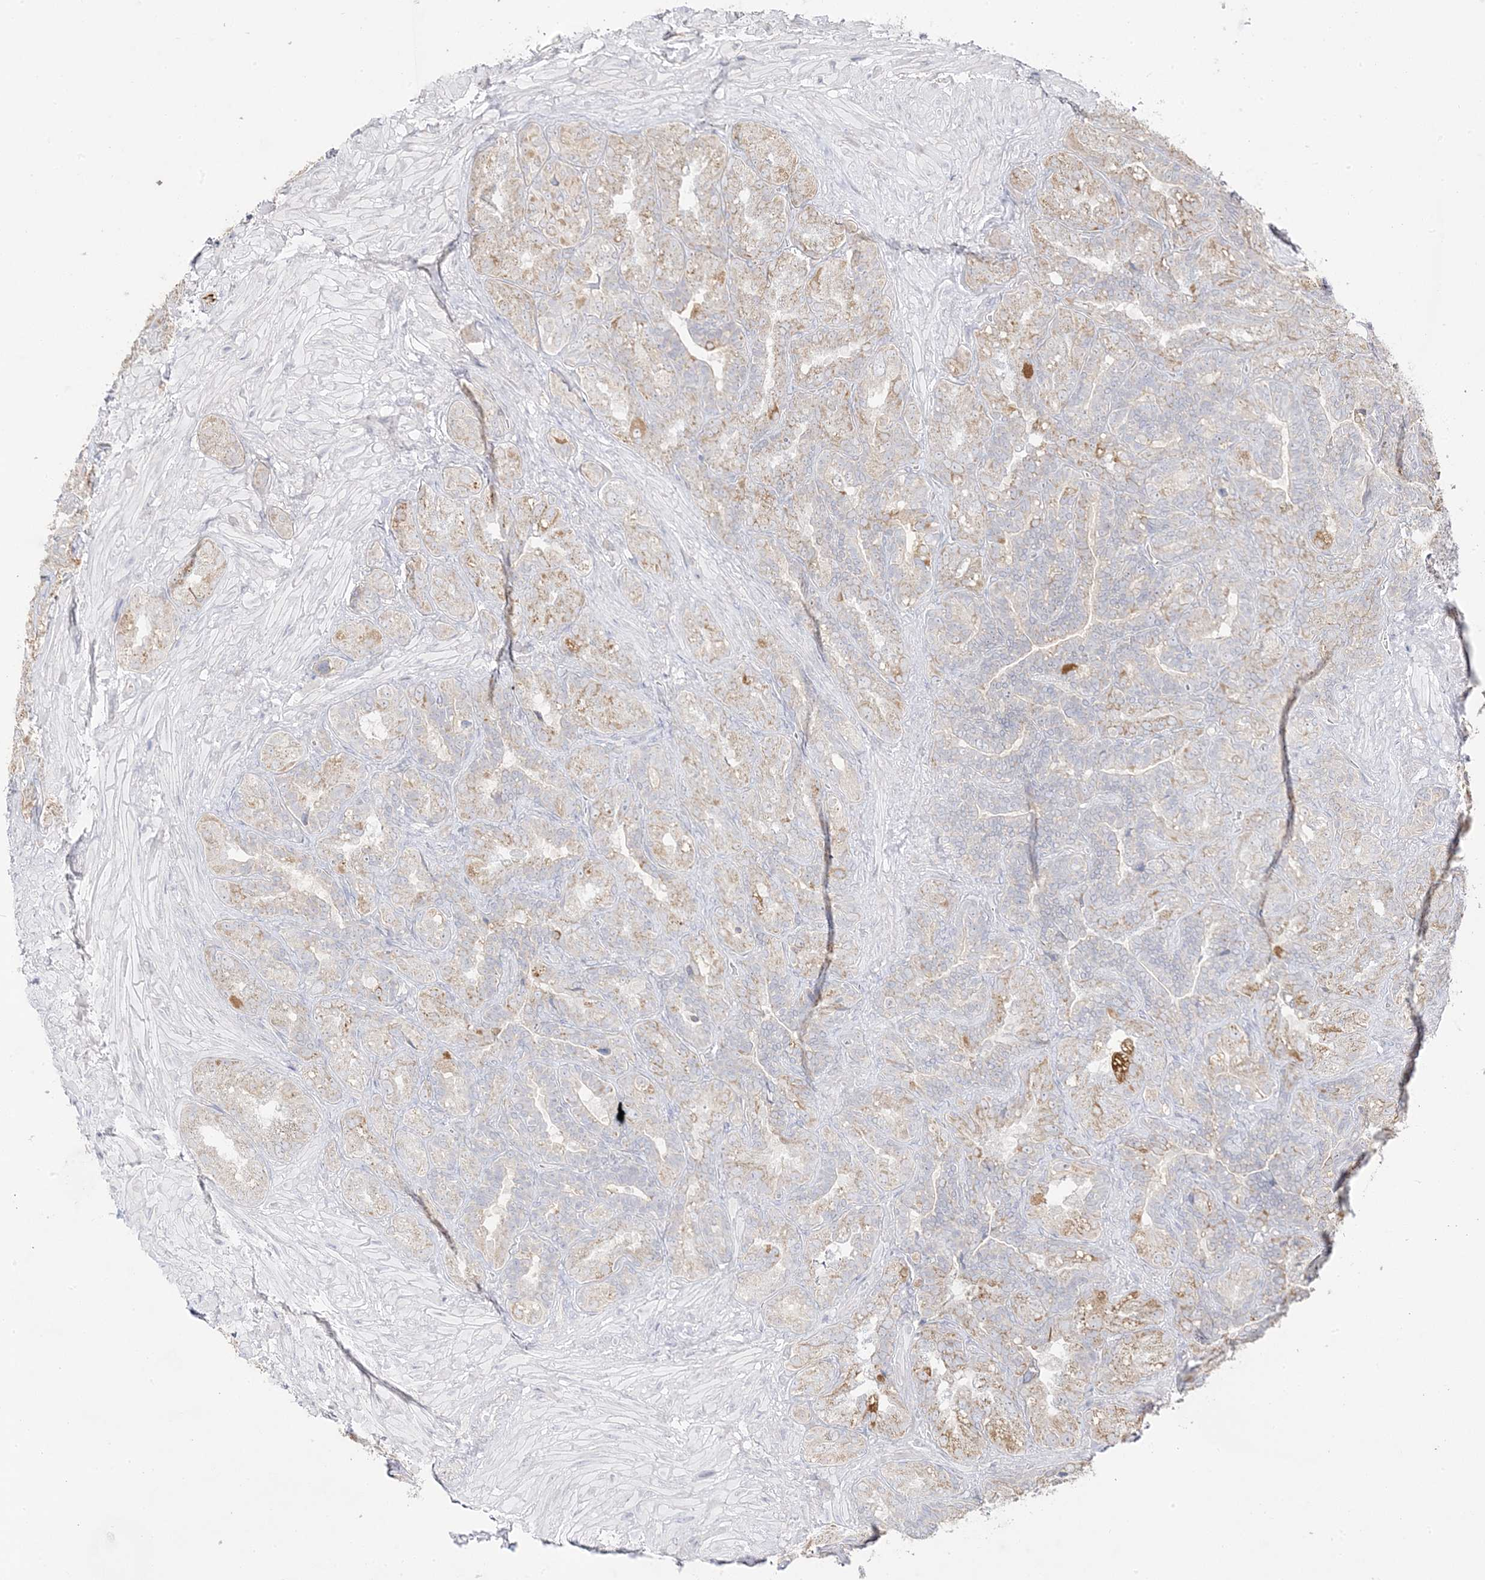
{"staining": {"intensity": "moderate", "quantity": "<25%", "location": "cytoplasmic/membranous"}, "tissue": "seminal vesicle", "cell_type": "Glandular cells", "image_type": "normal", "snomed": [{"axis": "morphology", "description": "Normal tissue, NOS"}, {"axis": "topography", "description": "Seminal veicle"}, {"axis": "topography", "description": "Peripheral nerve tissue"}], "caption": "Protein expression analysis of benign human seminal vesicle reveals moderate cytoplasmic/membranous expression in about <25% of glandular cells.", "gene": "TRANK1", "patient": {"sex": "male", "age": 63}}